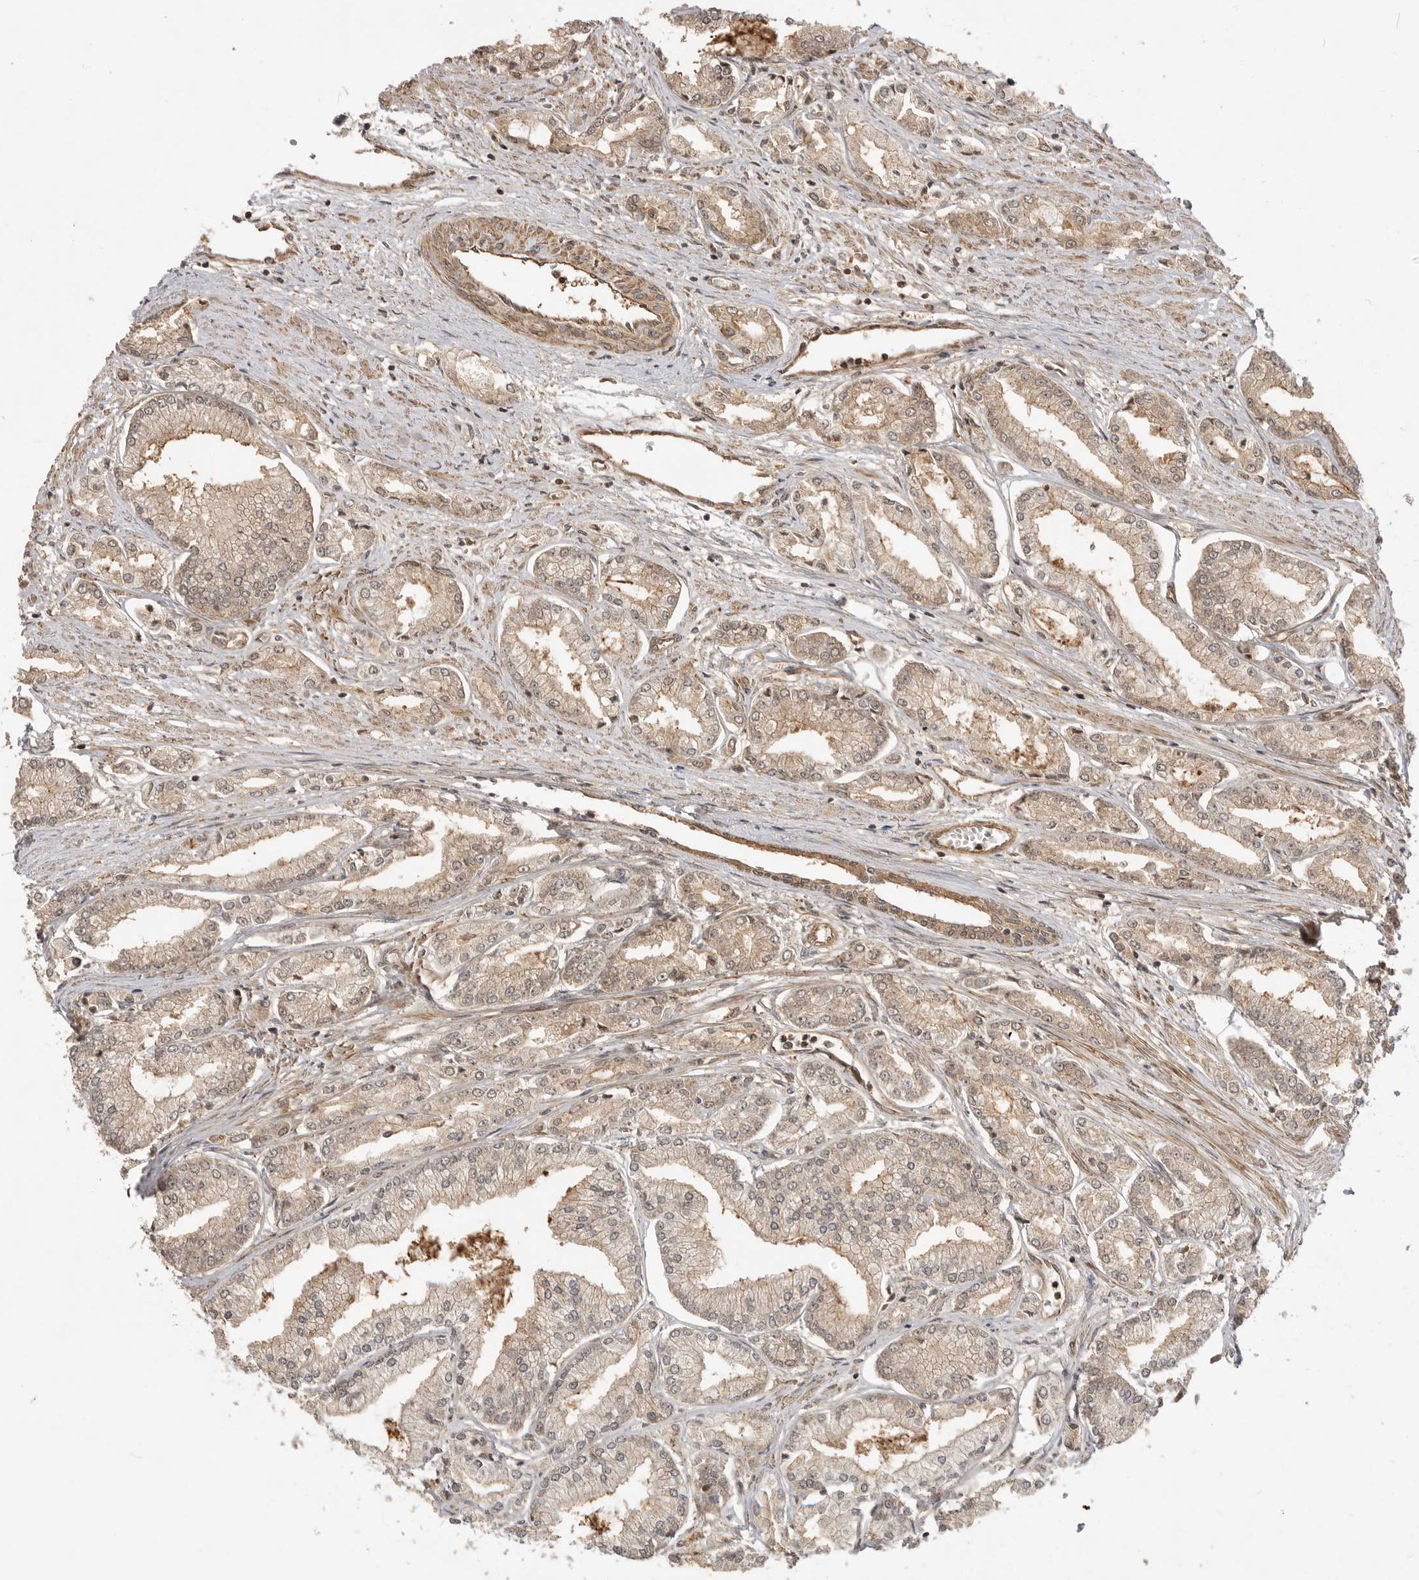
{"staining": {"intensity": "moderate", "quantity": "<25%", "location": "cytoplasmic/membranous"}, "tissue": "prostate cancer", "cell_type": "Tumor cells", "image_type": "cancer", "snomed": [{"axis": "morphology", "description": "Adenocarcinoma, Low grade"}, {"axis": "topography", "description": "Prostate"}], "caption": "Protein staining by IHC reveals moderate cytoplasmic/membranous staining in about <25% of tumor cells in prostate adenocarcinoma (low-grade).", "gene": "ADPRS", "patient": {"sex": "male", "age": 52}}